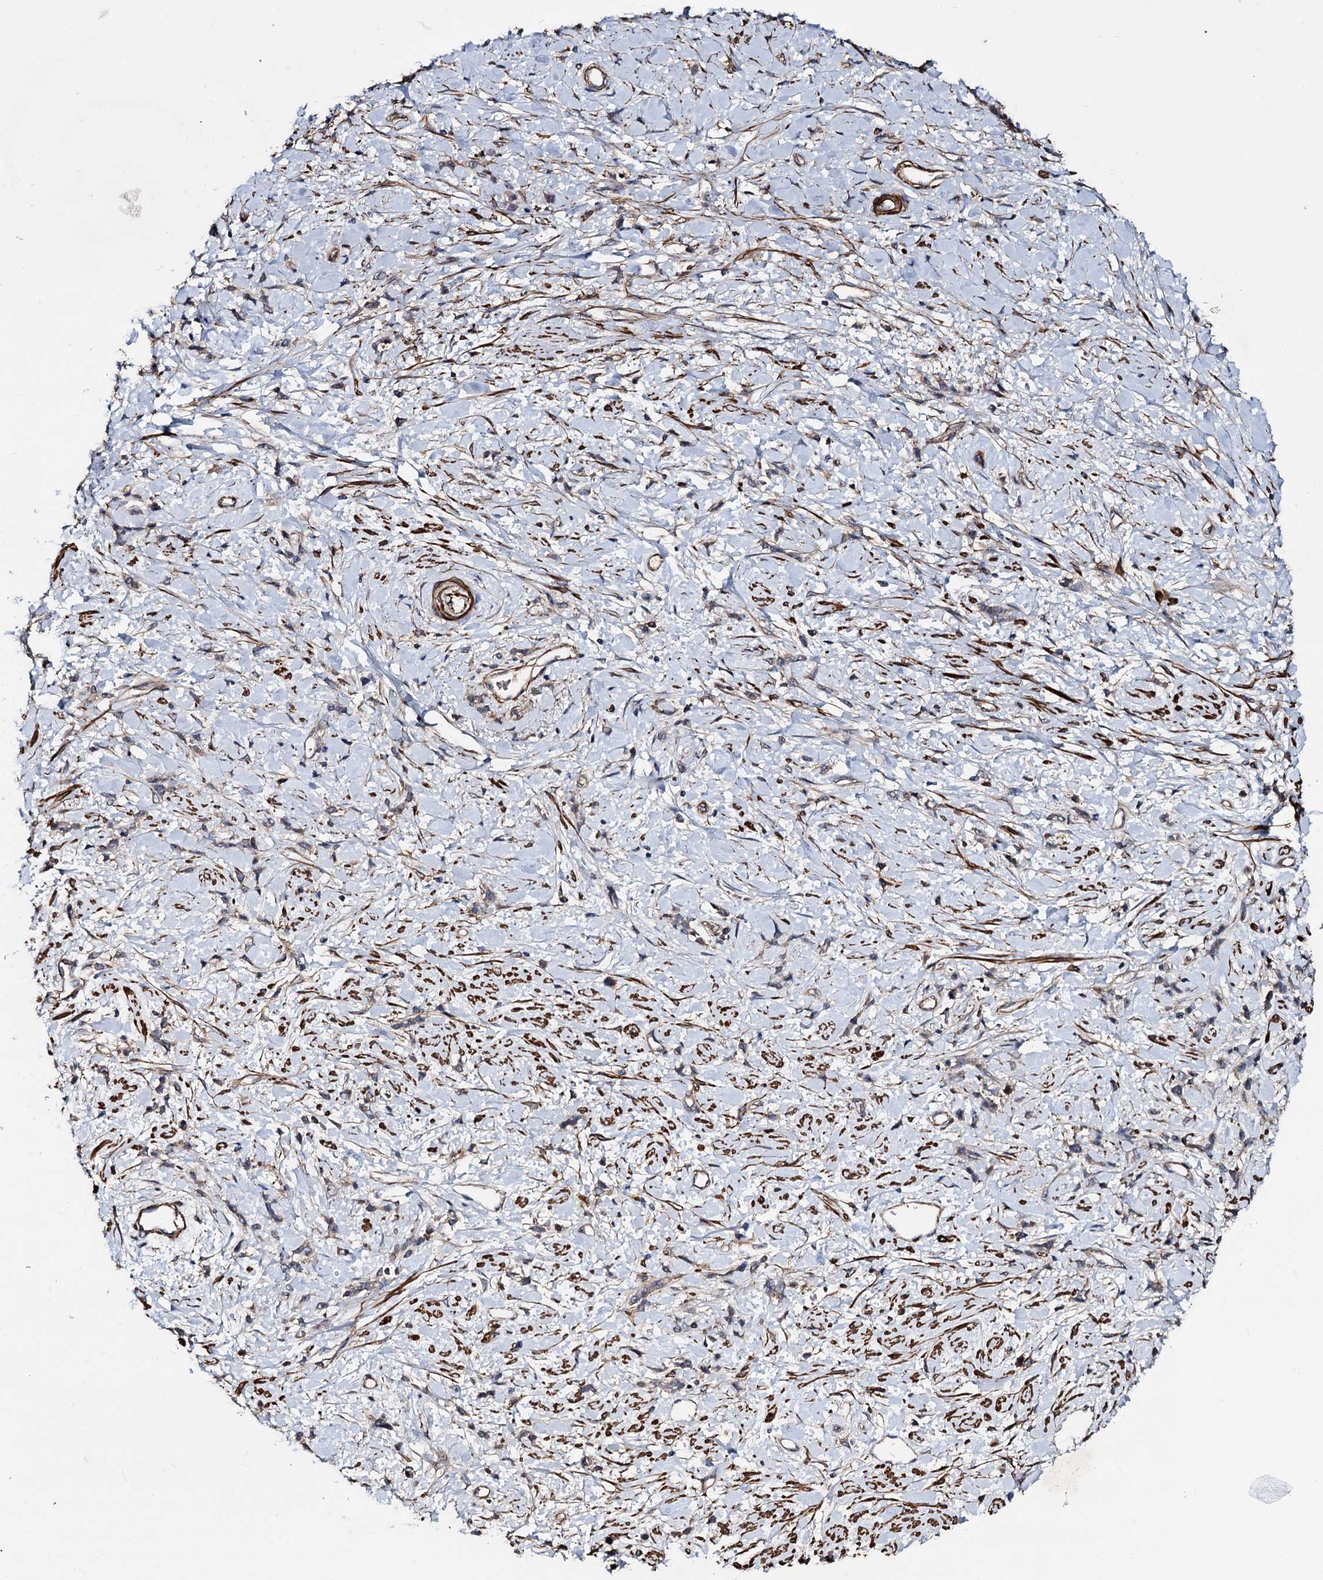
{"staining": {"intensity": "negative", "quantity": "none", "location": "none"}, "tissue": "stomach cancer", "cell_type": "Tumor cells", "image_type": "cancer", "snomed": [{"axis": "morphology", "description": "Adenocarcinoma, NOS"}, {"axis": "topography", "description": "Stomach"}], "caption": "There is no significant expression in tumor cells of stomach adenocarcinoma.", "gene": "ISM2", "patient": {"sex": "female", "age": 60}}